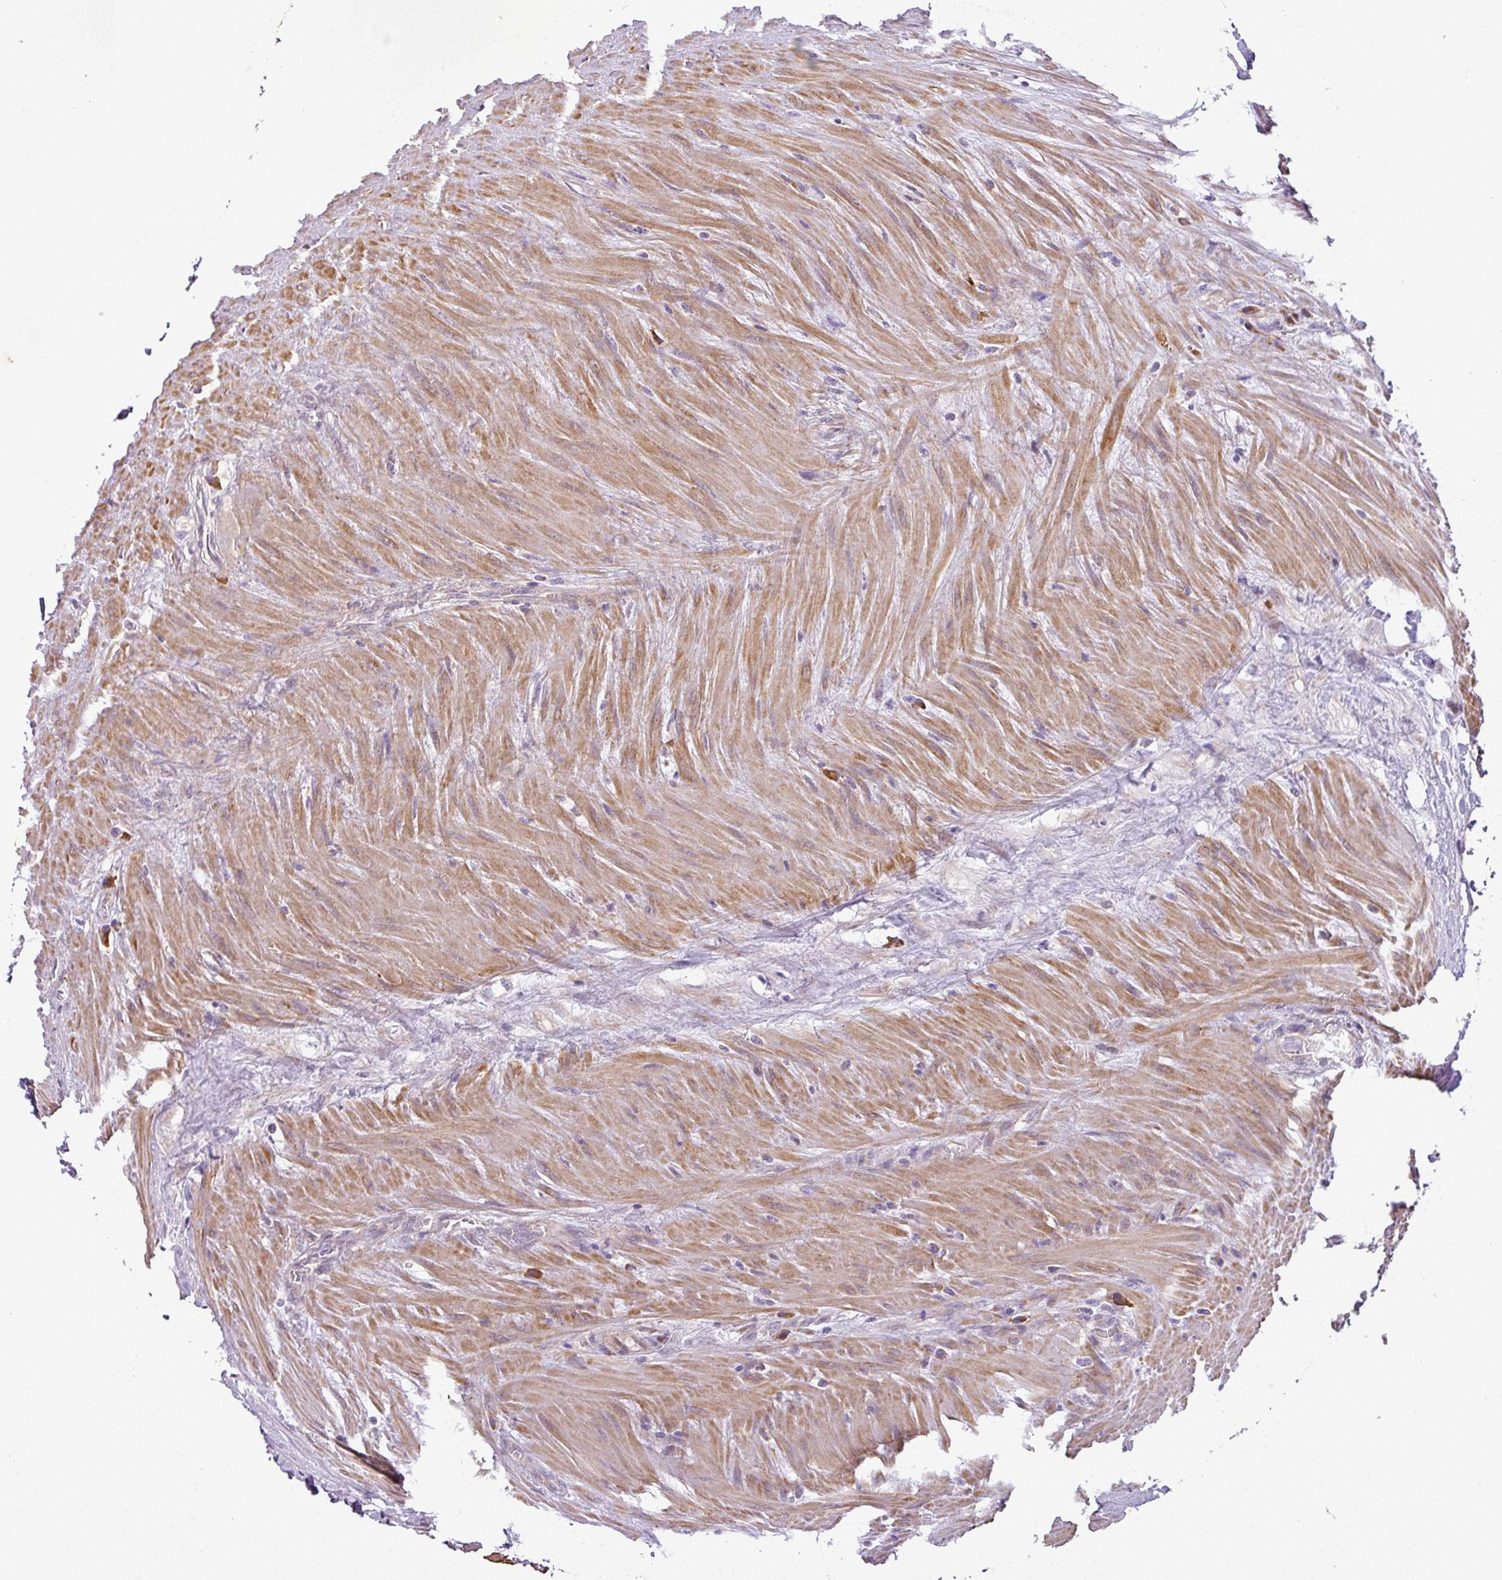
{"staining": {"intensity": "negative", "quantity": "none", "location": "none"}, "tissue": "colorectal cancer", "cell_type": "Tumor cells", "image_type": "cancer", "snomed": [{"axis": "morphology", "description": "Adenocarcinoma, NOS"}, {"axis": "topography", "description": "Rectum"}], "caption": "Protein analysis of colorectal adenocarcinoma exhibits no significant expression in tumor cells.", "gene": "MOCS3", "patient": {"sex": "male", "age": 78}}